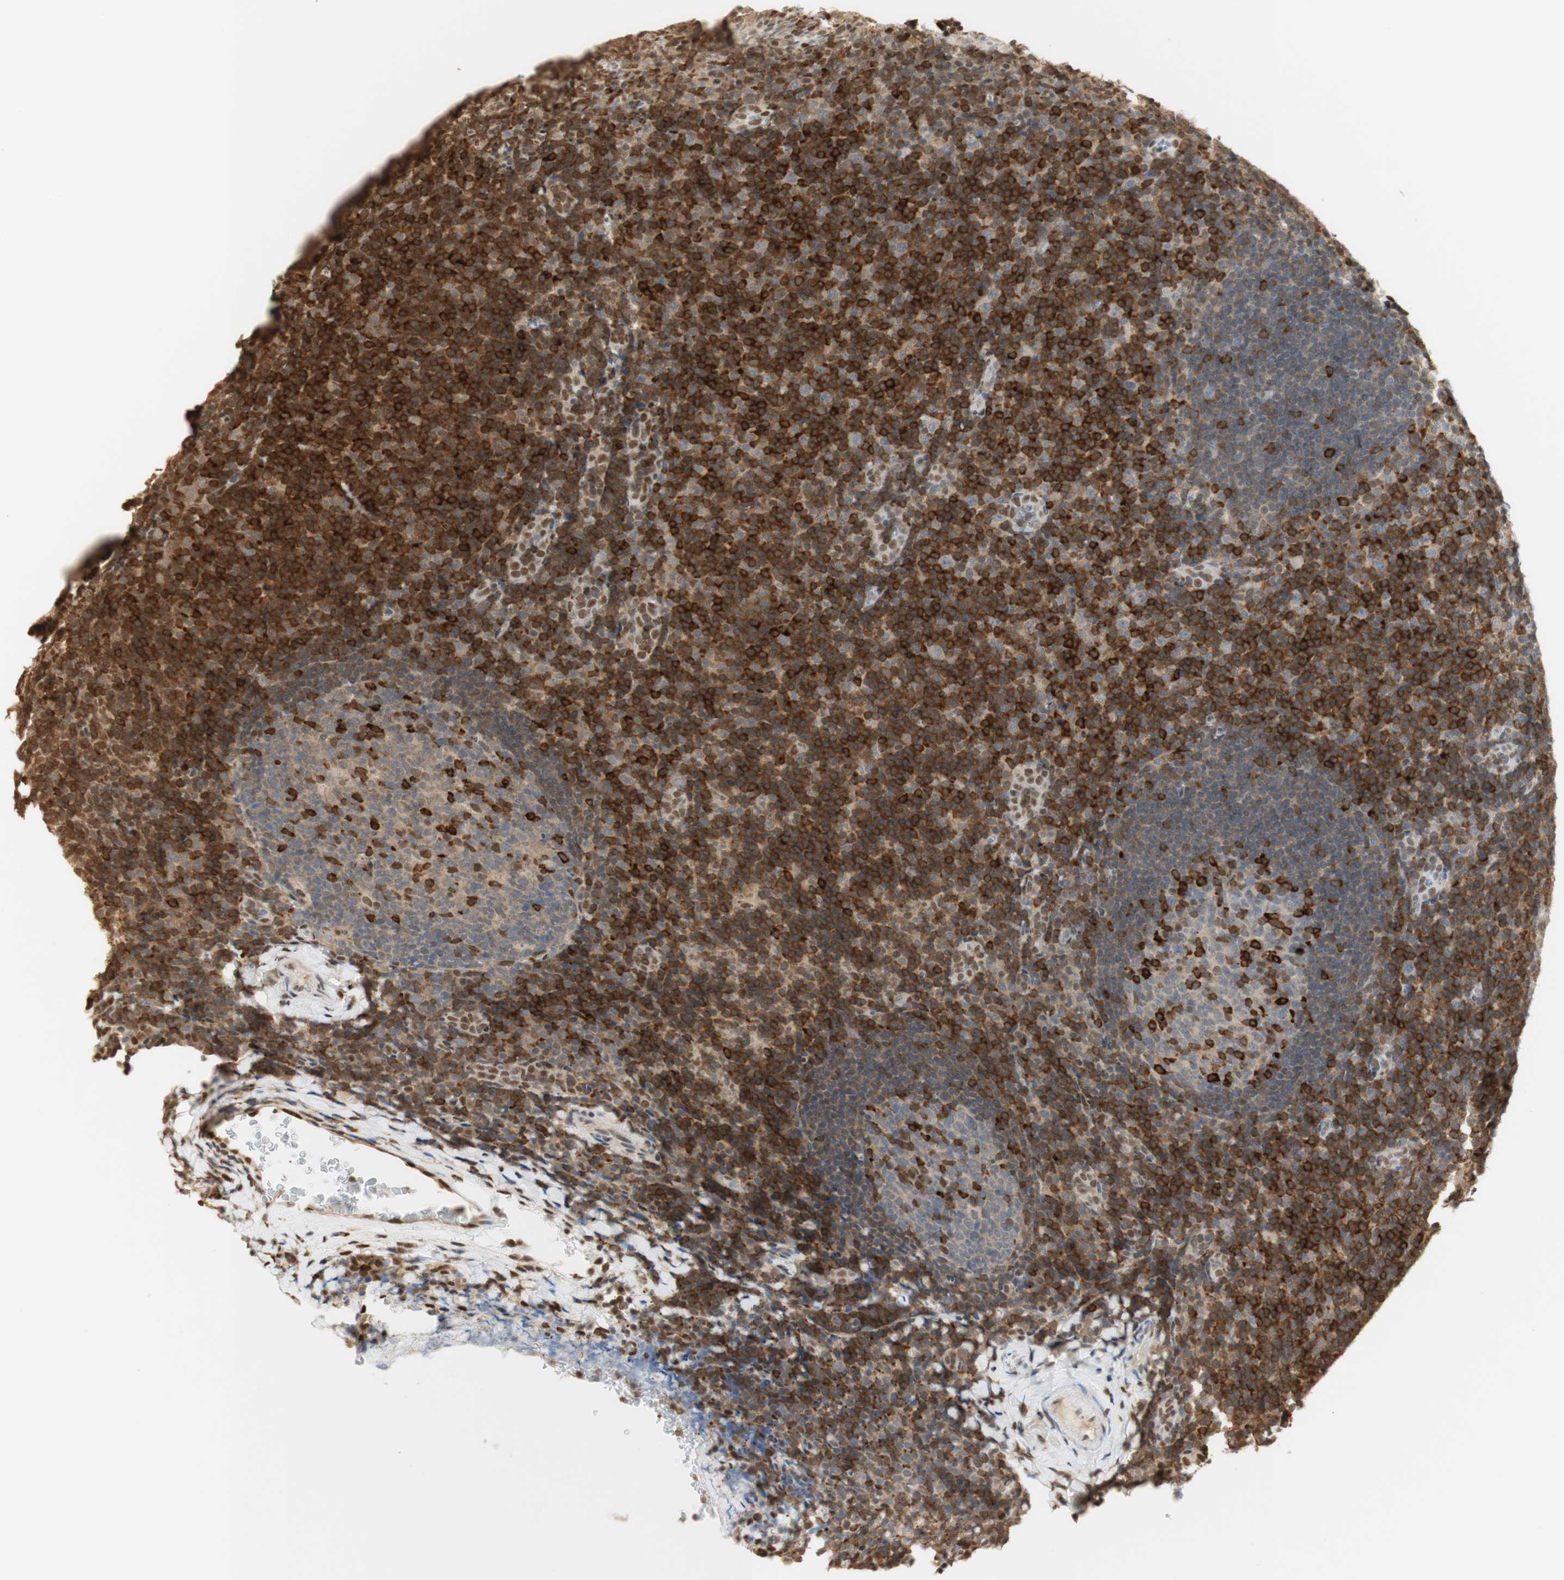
{"staining": {"intensity": "strong", "quantity": "<25%", "location": "cytoplasmic/membranous"}, "tissue": "tonsil", "cell_type": "Germinal center cells", "image_type": "normal", "snomed": [{"axis": "morphology", "description": "Normal tissue, NOS"}, {"axis": "topography", "description": "Tonsil"}], "caption": "This micrograph reveals IHC staining of benign tonsil, with medium strong cytoplasmic/membranous staining in approximately <25% of germinal center cells.", "gene": "NAP1L4", "patient": {"sex": "male", "age": 37}}